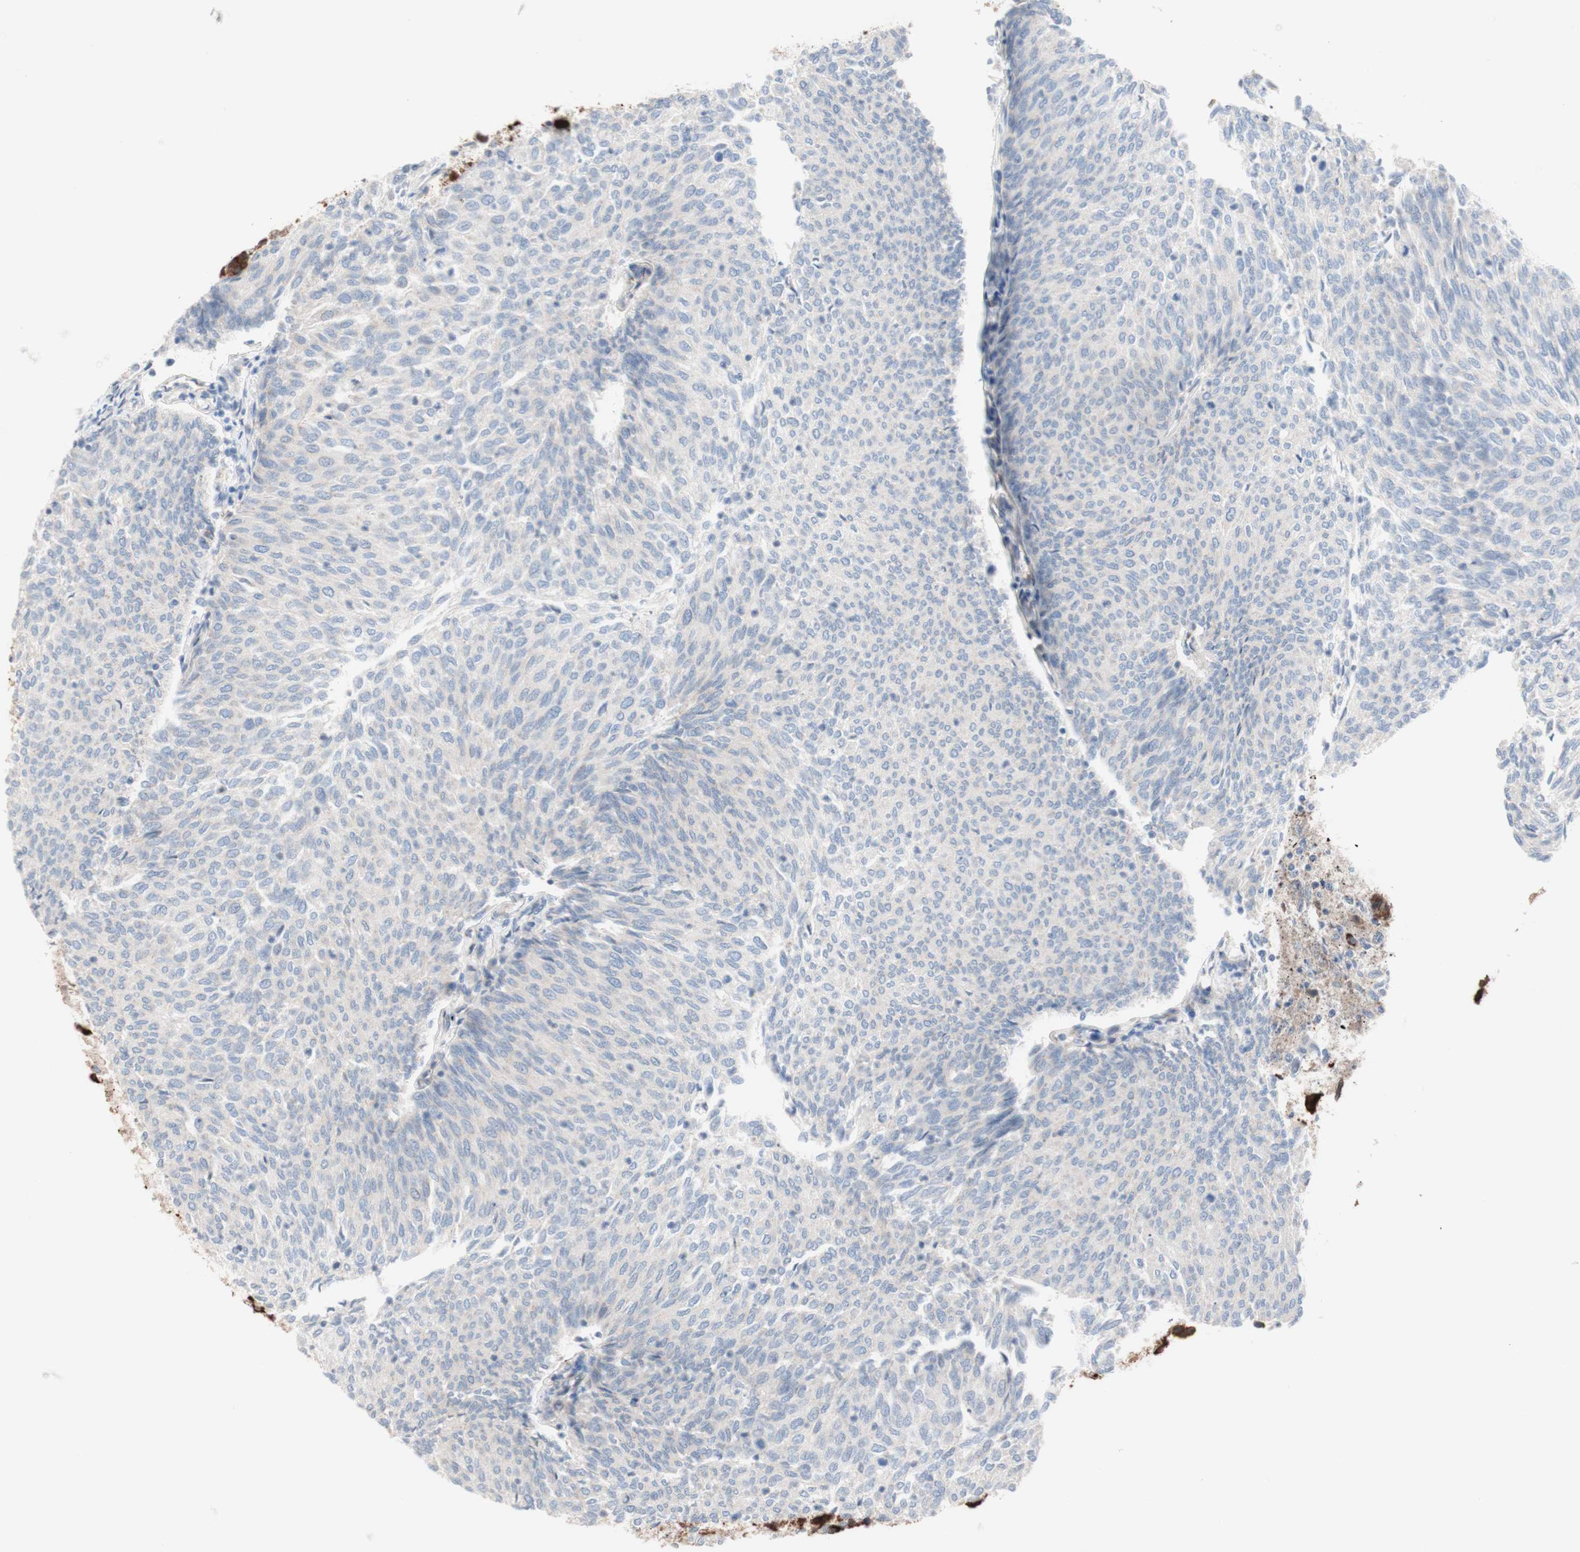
{"staining": {"intensity": "negative", "quantity": "none", "location": "none"}, "tissue": "urothelial cancer", "cell_type": "Tumor cells", "image_type": "cancer", "snomed": [{"axis": "morphology", "description": "Urothelial carcinoma, Low grade"}, {"axis": "topography", "description": "Urinary bladder"}], "caption": "Tumor cells show no significant positivity in urothelial cancer.", "gene": "CNN3", "patient": {"sex": "female", "age": 79}}